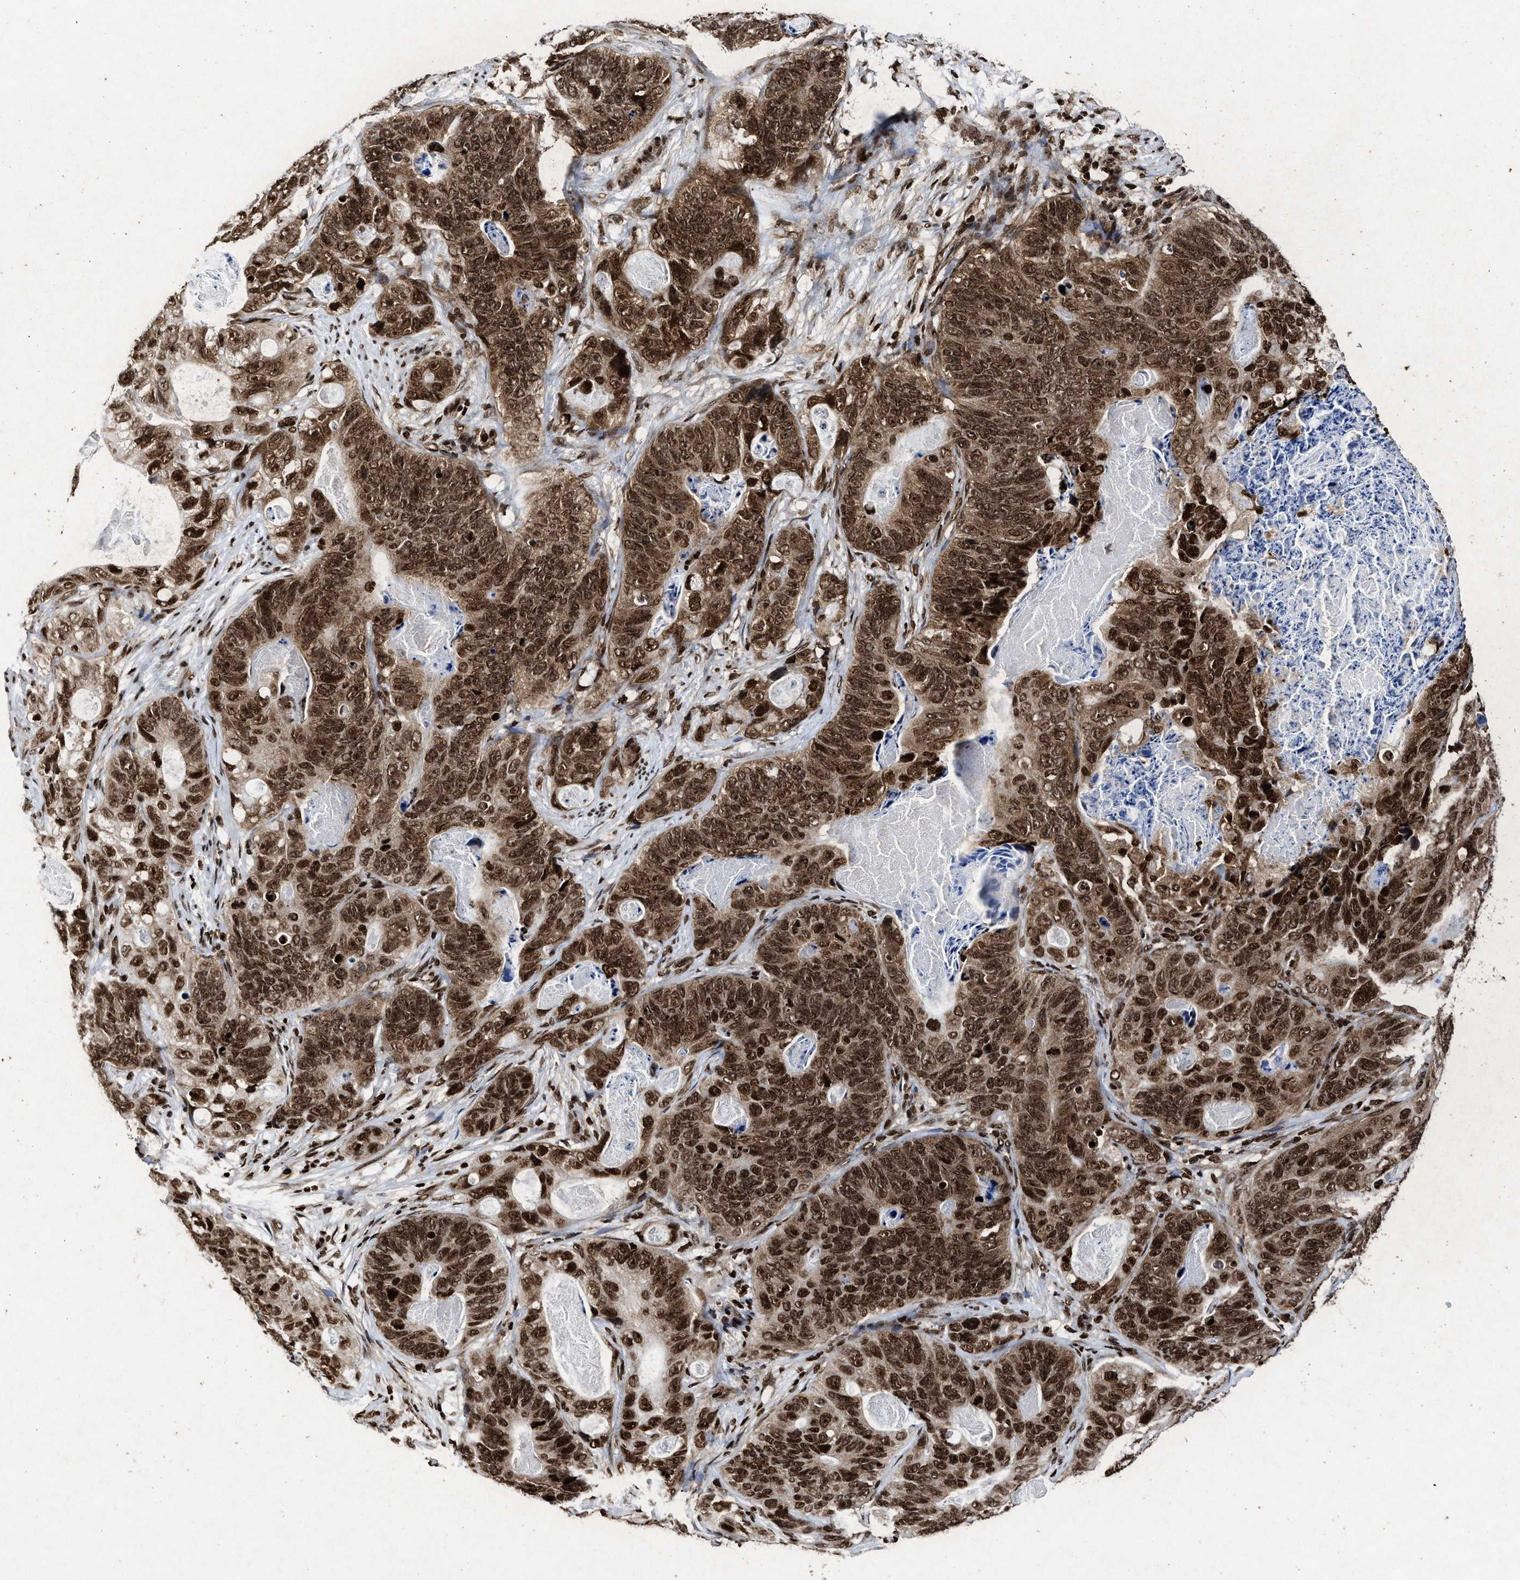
{"staining": {"intensity": "strong", "quantity": ">75%", "location": "cytoplasmic/membranous,nuclear"}, "tissue": "stomach cancer", "cell_type": "Tumor cells", "image_type": "cancer", "snomed": [{"axis": "morphology", "description": "Adenocarcinoma, NOS"}, {"axis": "topography", "description": "Stomach"}], "caption": "Strong cytoplasmic/membranous and nuclear expression for a protein is seen in approximately >75% of tumor cells of stomach adenocarcinoma using IHC.", "gene": "ALYREF", "patient": {"sex": "female", "age": 89}}